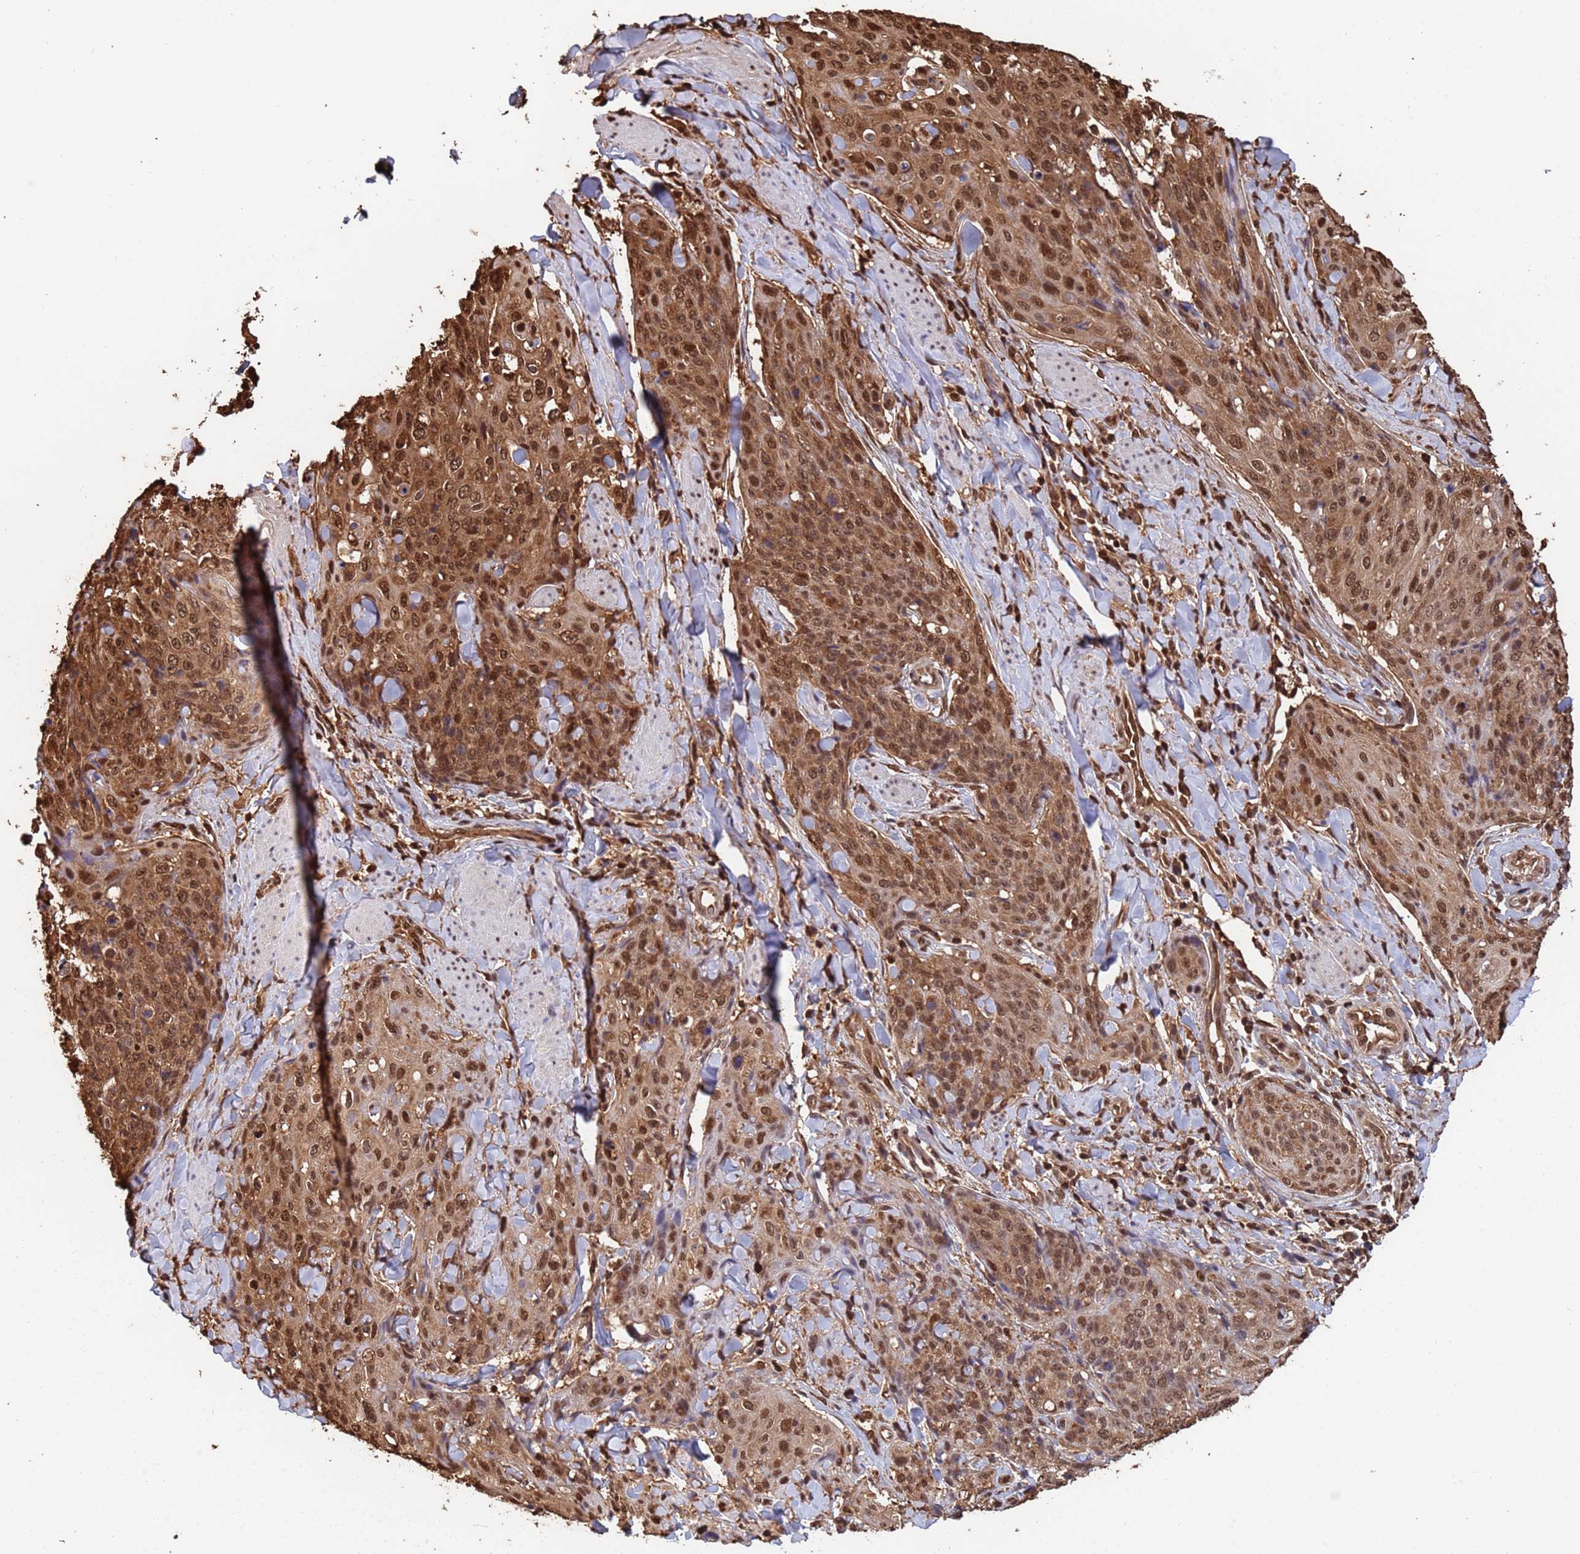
{"staining": {"intensity": "moderate", "quantity": ">75%", "location": "cytoplasmic/membranous,nuclear"}, "tissue": "skin cancer", "cell_type": "Tumor cells", "image_type": "cancer", "snomed": [{"axis": "morphology", "description": "Squamous cell carcinoma, NOS"}, {"axis": "topography", "description": "Skin"}, {"axis": "topography", "description": "Vulva"}], "caption": "IHC micrograph of neoplastic tissue: human skin squamous cell carcinoma stained using immunohistochemistry reveals medium levels of moderate protein expression localized specifically in the cytoplasmic/membranous and nuclear of tumor cells, appearing as a cytoplasmic/membranous and nuclear brown color.", "gene": "SUMO4", "patient": {"sex": "female", "age": 85}}